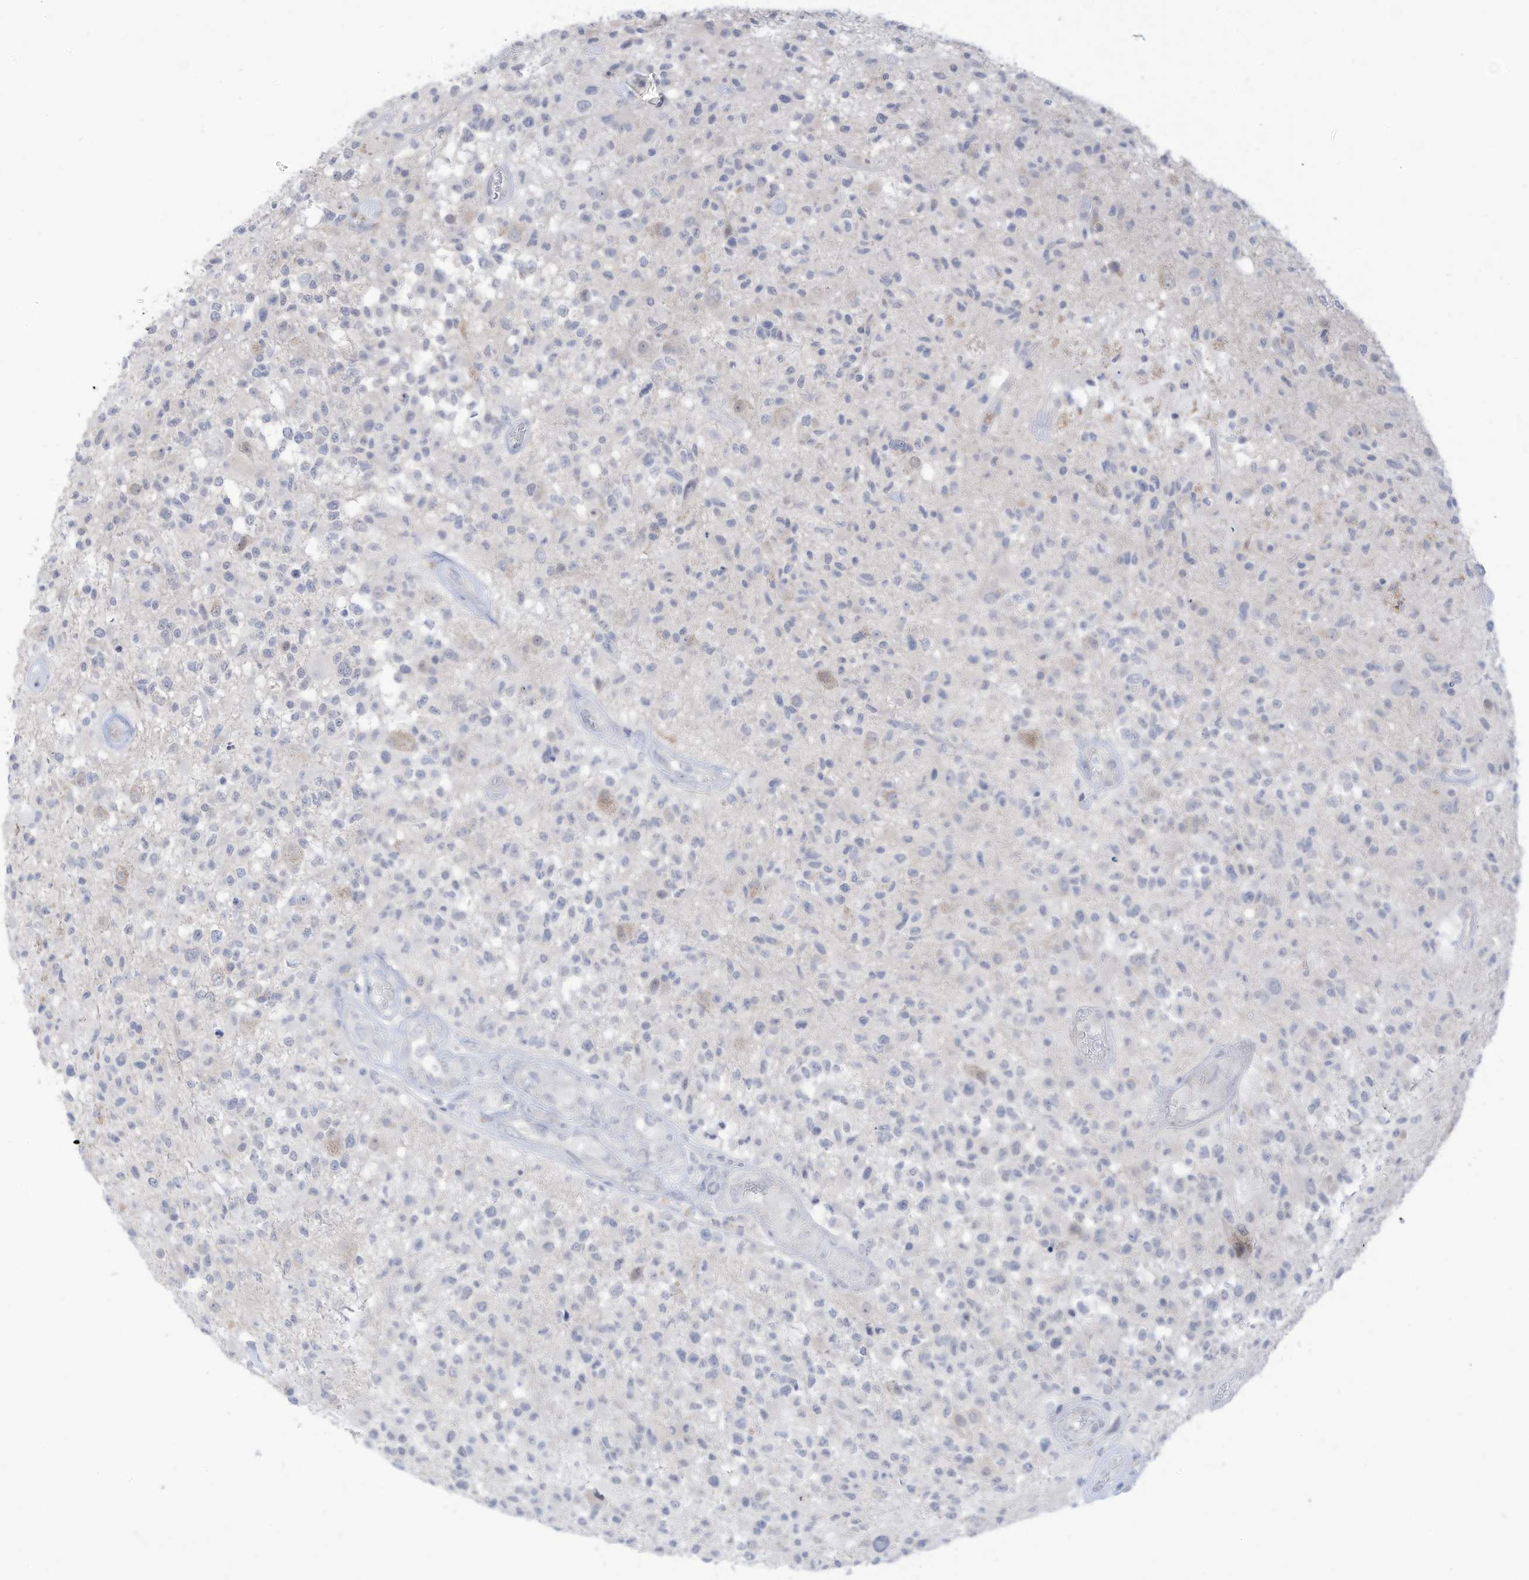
{"staining": {"intensity": "negative", "quantity": "none", "location": "none"}, "tissue": "glioma", "cell_type": "Tumor cells", "image_type": "cancer", "snomed": [{"axis": "morphology", "description": "Glioma, malignant, High grade"}, {"axis": "morphology", "description": "Glioblastoma, NOS"}, {"axis": "topography", "description": "Brain"}], "caption": "IHC histopathology image of neoplastic tissue: glioma stained with DAB displays no significant protein expression in tumor cells.", "gene": "OGT", "patient": {"sex": "male", "age": 60}}